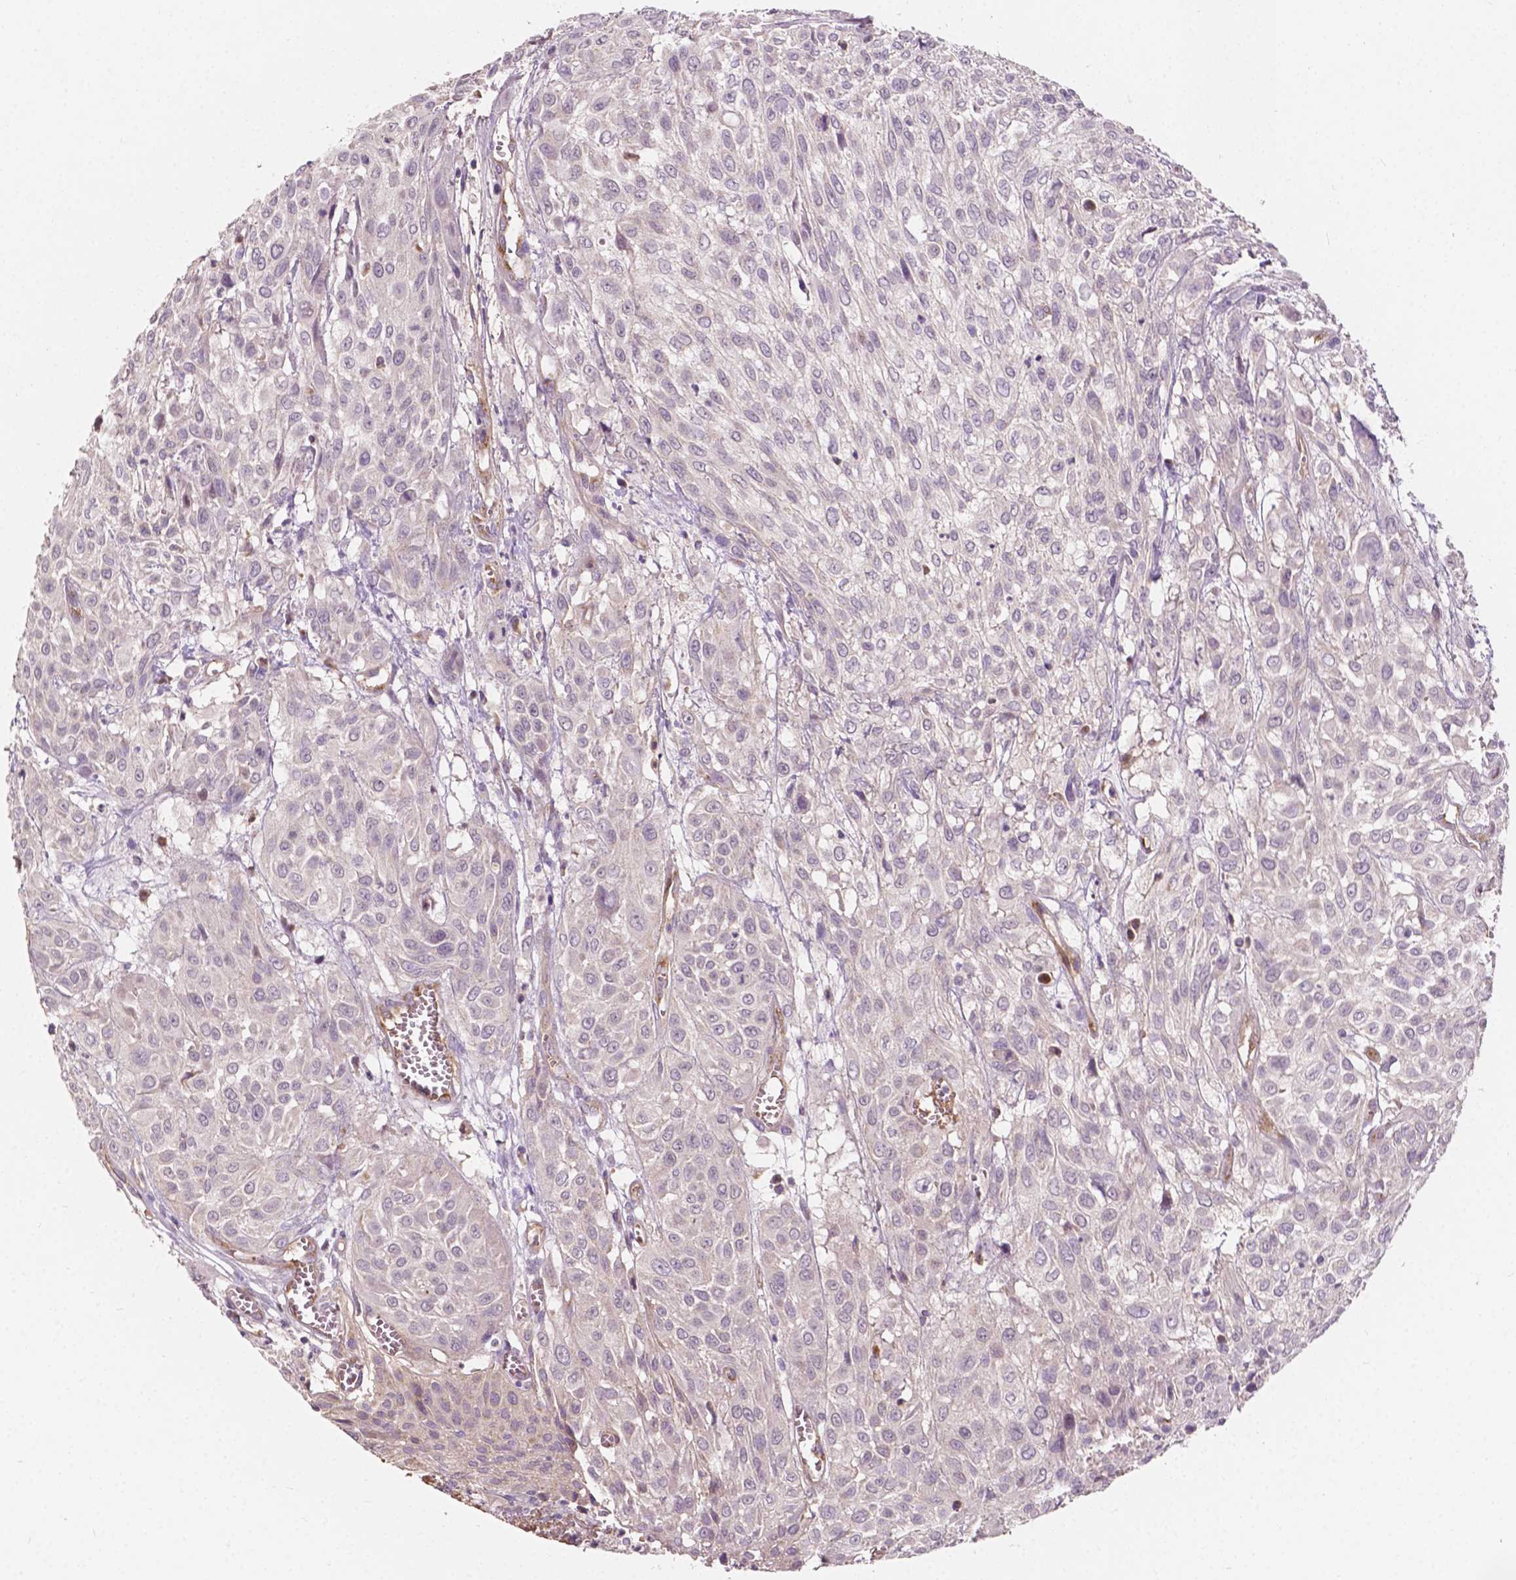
{"staining": {"intensity": "negative", "quantity": "none", "location": "none"}, "tissue": "urothelial cancer", "cell_type": "Tumor cells", "image_type": "cancer", "snomed": [{"axis": "morphology", "description": "Urothelial carcinoma, High grade"}, {"axis": "topography", "description": "Urinary bladder"}], "caption": "DAB immunohistochemical staining of urothelial cancer displays no significant positivity in tumor cells.", "gene": "SLC22A4", "patient": {"sex": "male", "age": 57}}